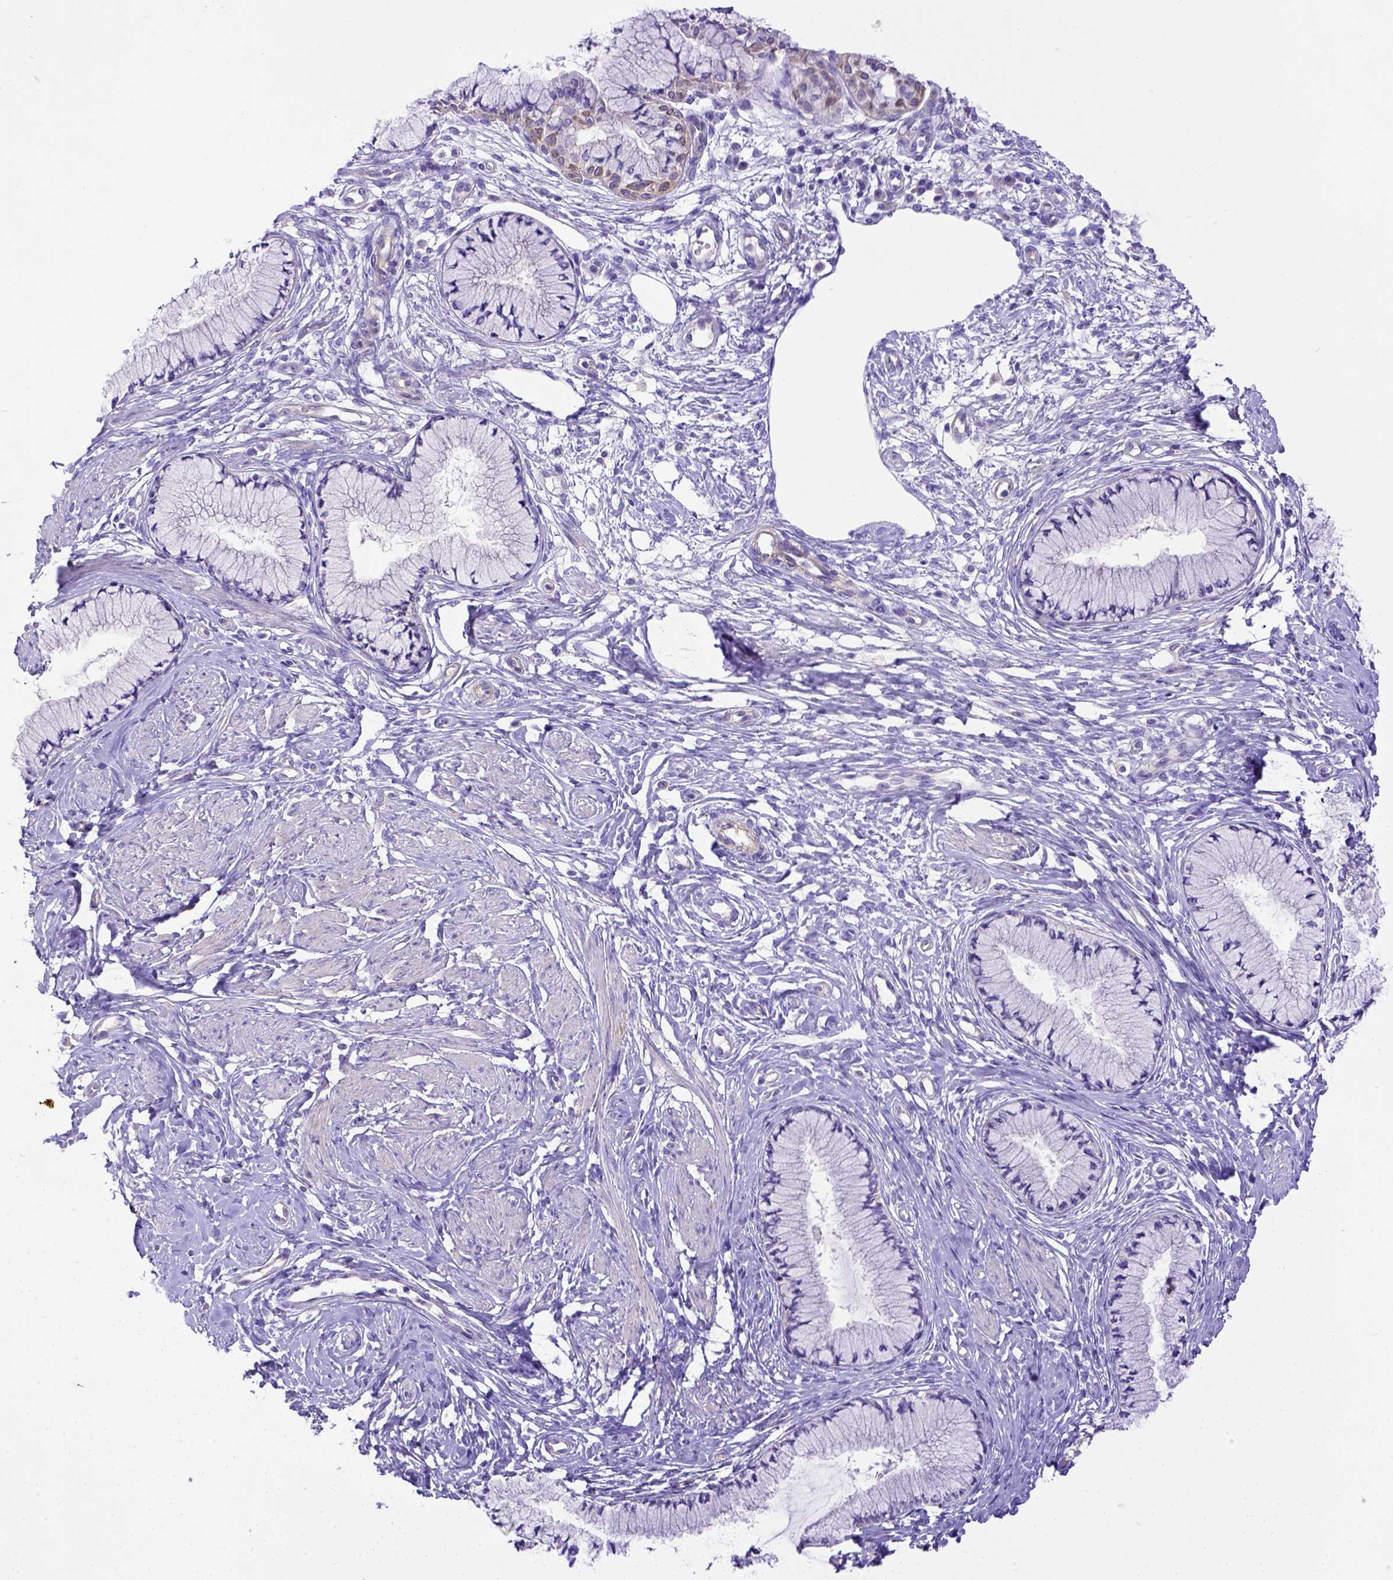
{"staining": {"intensity": "weak", "quantity": "<25%", "location": "cytoplasmic/membranous,nuclear"}, "tissue": "cervix", "cell_type": "Glandular cells", "image_type": "normal", "snomed": [{"axis": "morphology", "description": "Normal tissue, NOS"}, {"axis": "topography", "description": "Cervix"}], "caption": "Immunohistochemistry photomicrograph of benign cervix: cervix stained with DAB (3,3'-diaminobenzidine) shows no significant protein staining in glandular cells.", "gene": "LRRC18", "patient": {"sex": "female", "age": 37}}